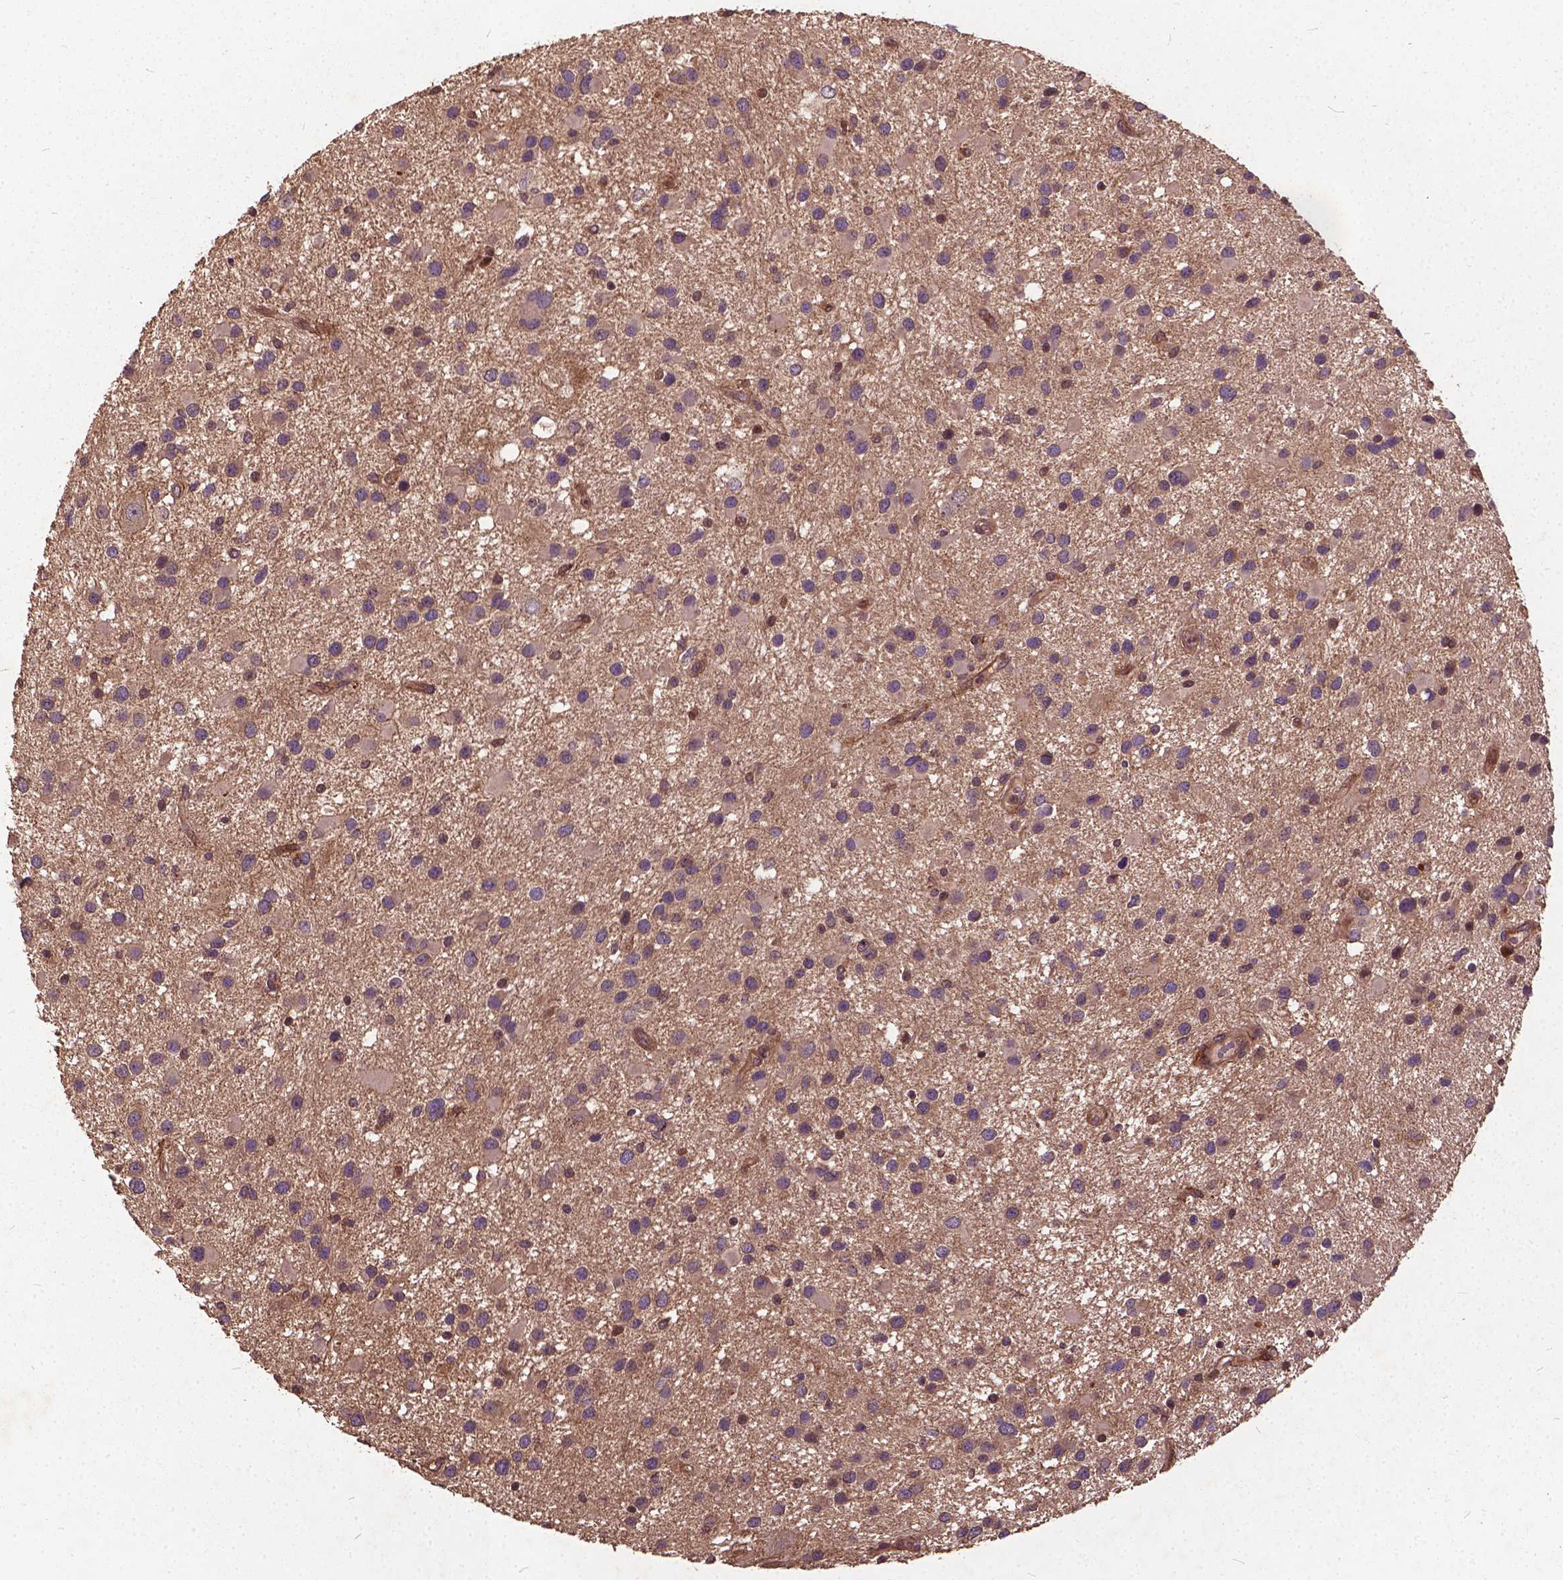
{"staining": {"intensity": "weak", "quantity": "25%-75%", "location": "cytoplasmic/membranous"}, "tissue": "glioma", "cell_type": "Tumor cells", "image_type": "cancer", "snomed": [{"axis": "morphology", "description": "Glioma, malignant, Low grade"}, {"axis": "topography", "description": "Brain"}], "caption": "Immunohistochemistry (IHC) (DAB) staining of human glioma reveals weak cytoplasmic/membranous protein expression in approximately 25%-75% of tumor cells.", "gene": "UBXN2A", "patient": {"sex": "female", "age": 32}}